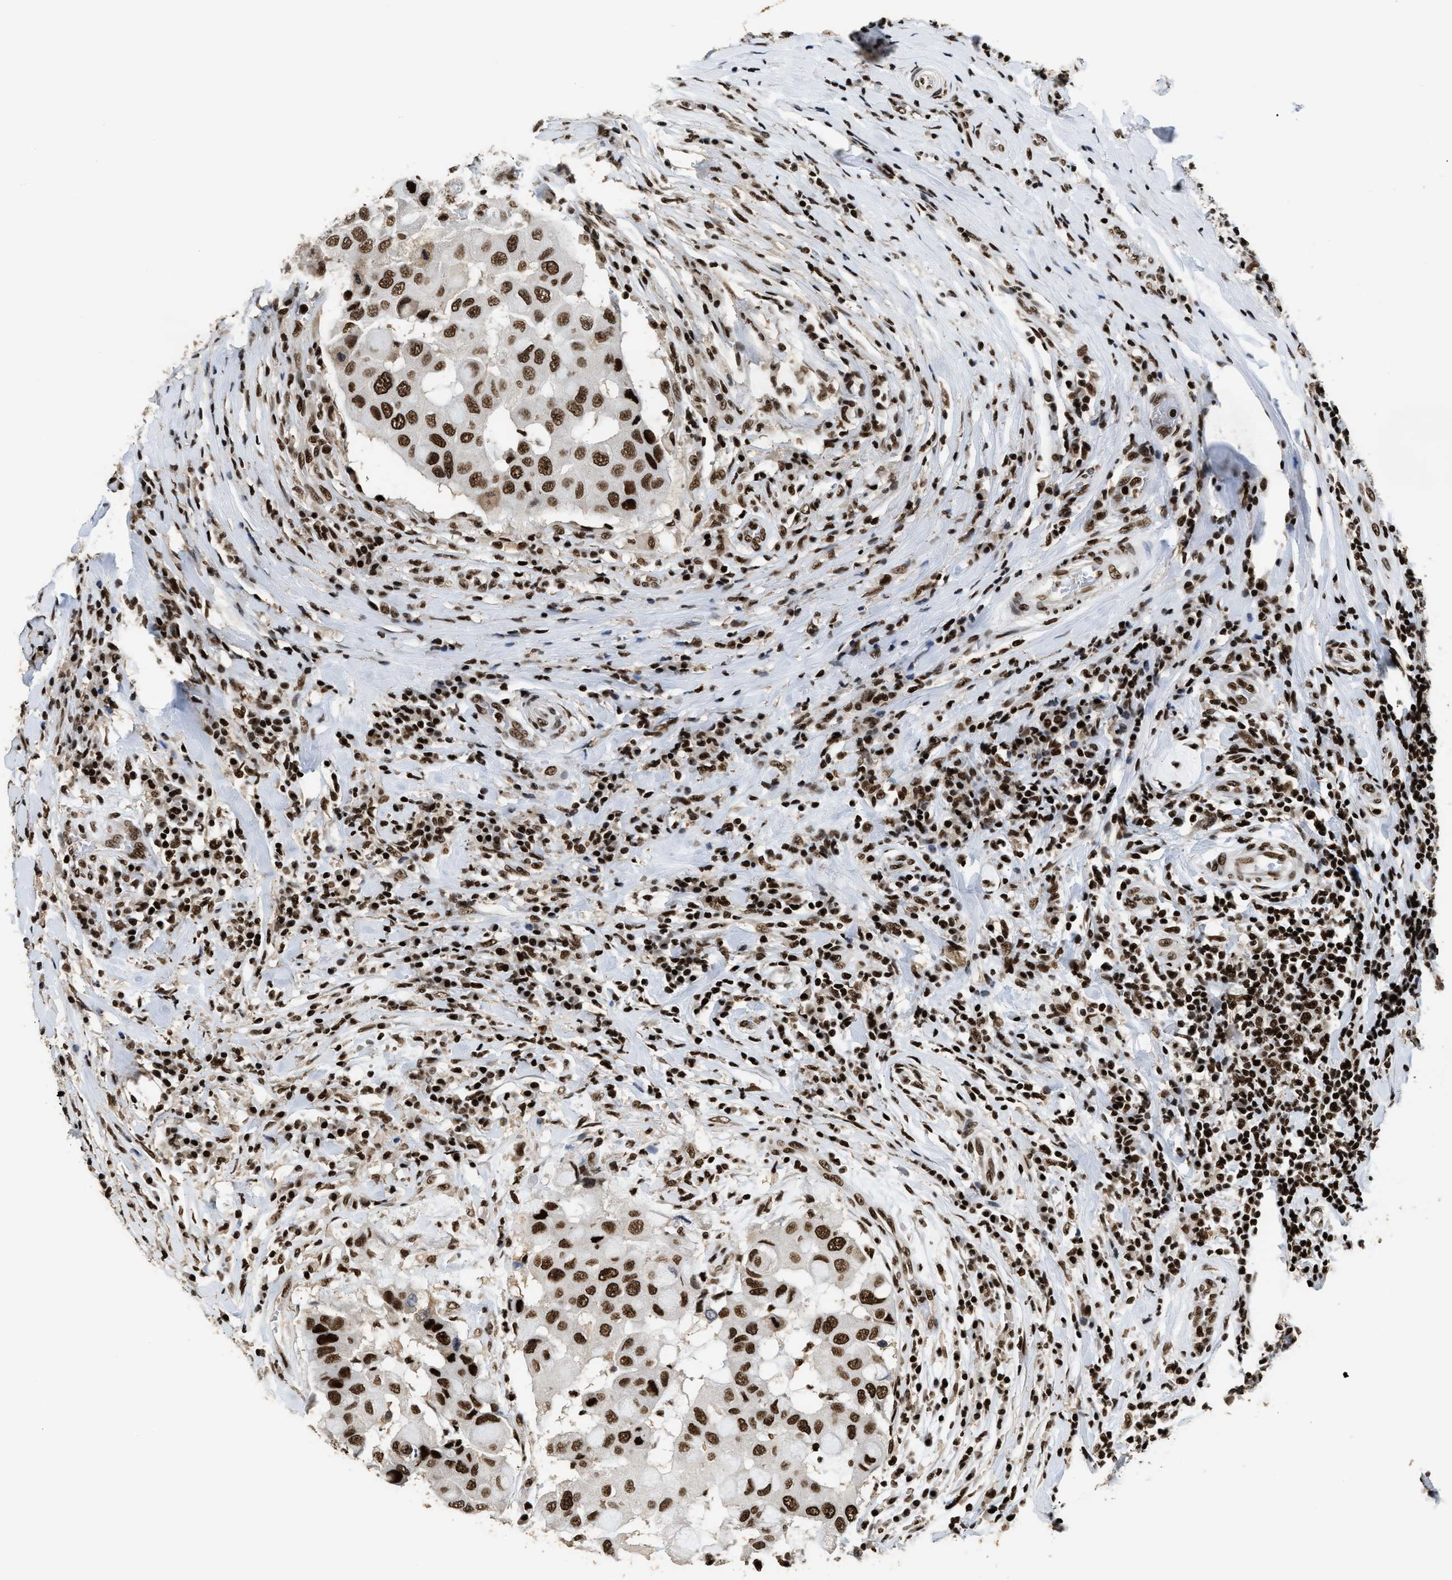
{"staining": {"intensity": "strong", "quantity": ">75%", "location": "nuclear"}, "tissue": "breast cancer", "cell_type": "Tumor cells", "image_type": "cancer", "snomed": [{"axis": "morphology", "description": "Duct carcinoma"}, {"axis": "topography", "description": "Breast"}], "caption": "Tumor cells demonstrate high levels of strong nuclear positivity in approximately >75% of cells in human infiltrating ductal carcinoma (breast).", "gene": "RAD21", "patient": {"sex": "female", "age": 27}}